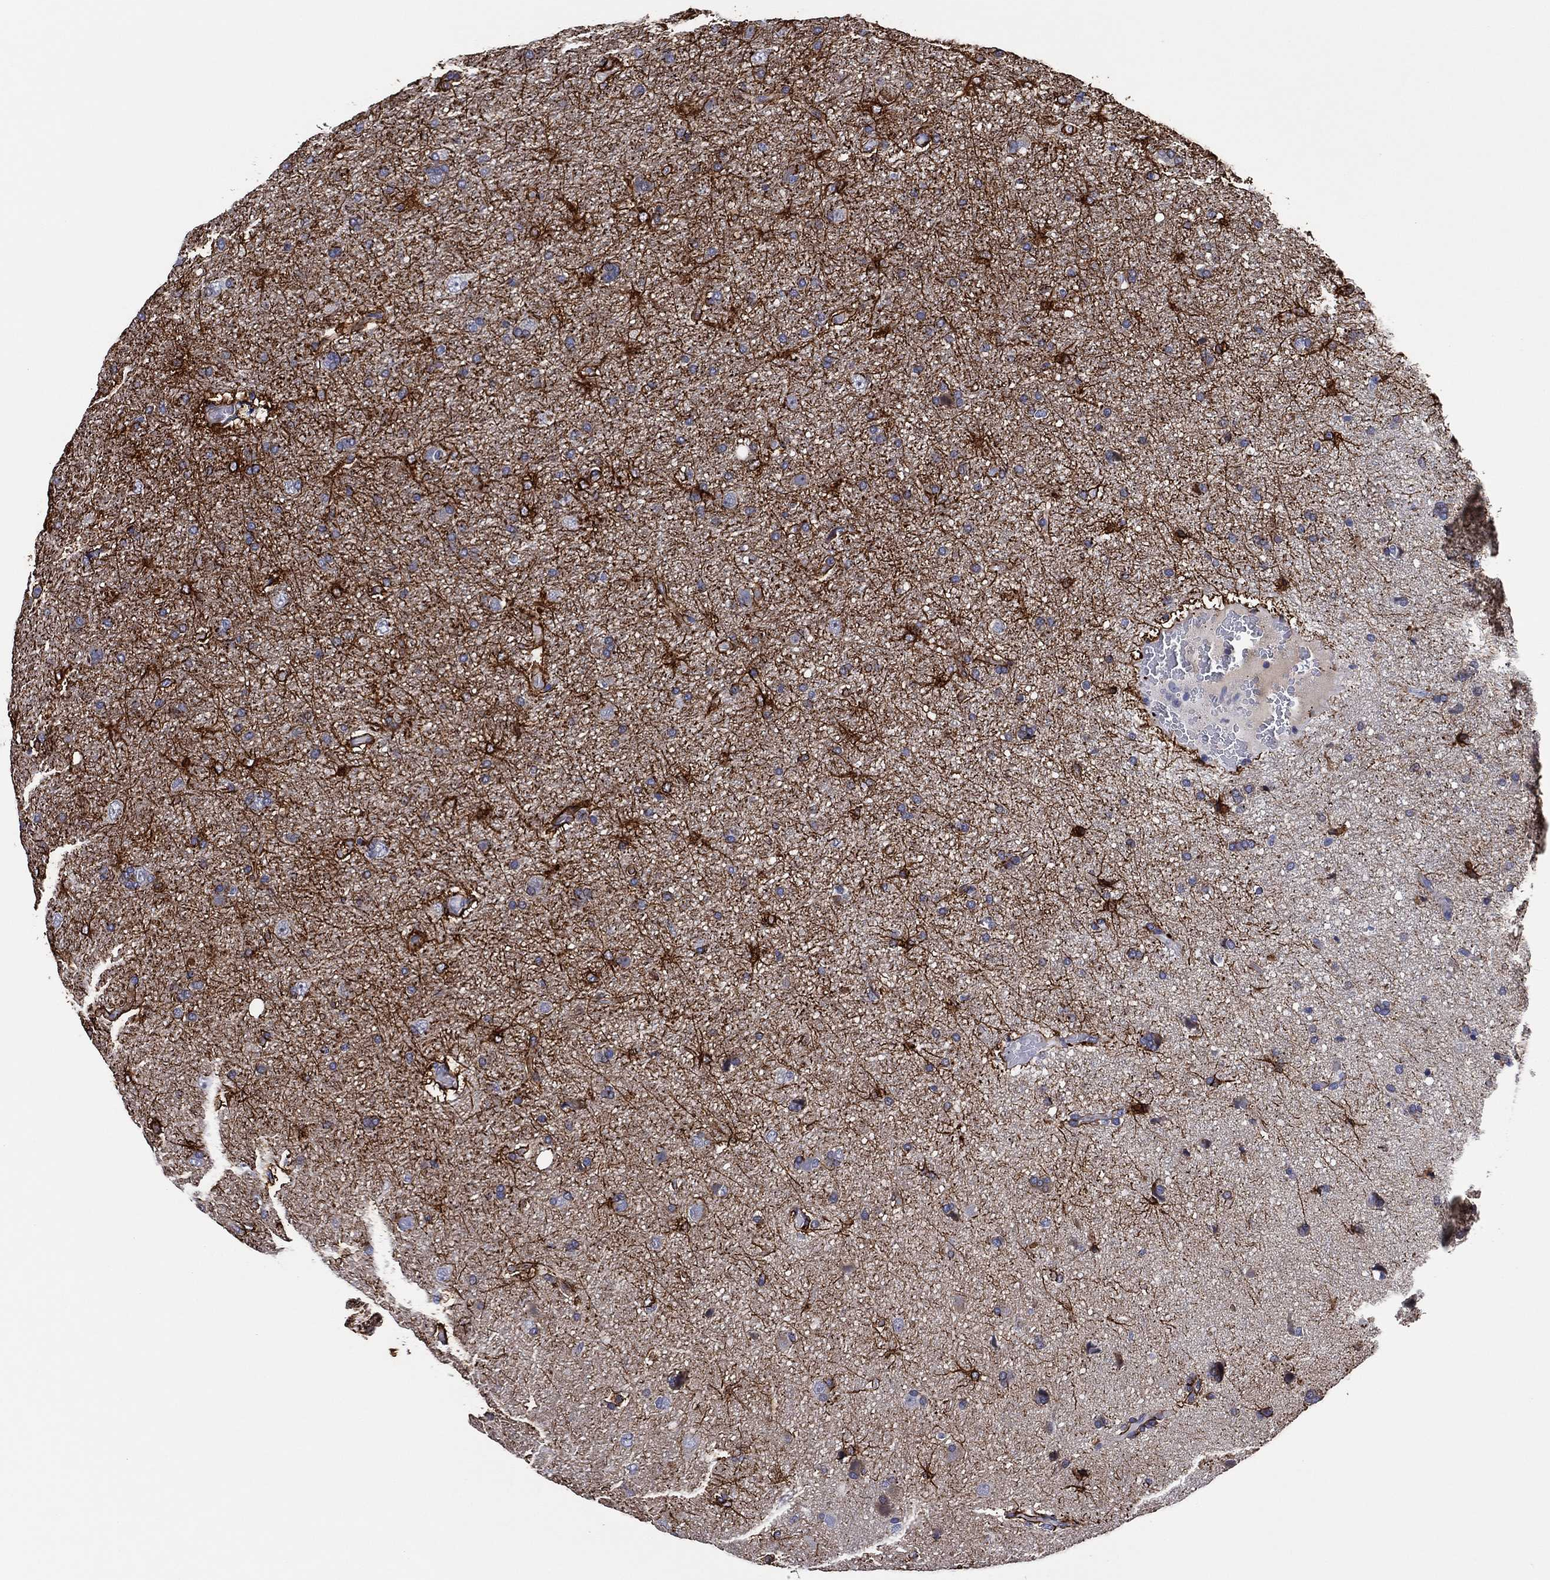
{"staining": {"intensity": "negative", "quantity": "none", "location": "none"}, "tissue": "glioma", "cell_type": "Tumor cells", "image_type": "cancer", "snomed": [{"axis": "morphology", "description": "Glioma, malignant, NOS"}, {"axis": "topography", "description": "Cerebral cortex"}], "caption": "A micrograph of human glioma (malignant) is negative for staining in tumor cells. (DAB (3,3'-diaminobenzidine) immunohistochemistry with hematoxylin counter stain).", "gene": "CLIP3", "patient": {"sex": "male", "age": 58}}